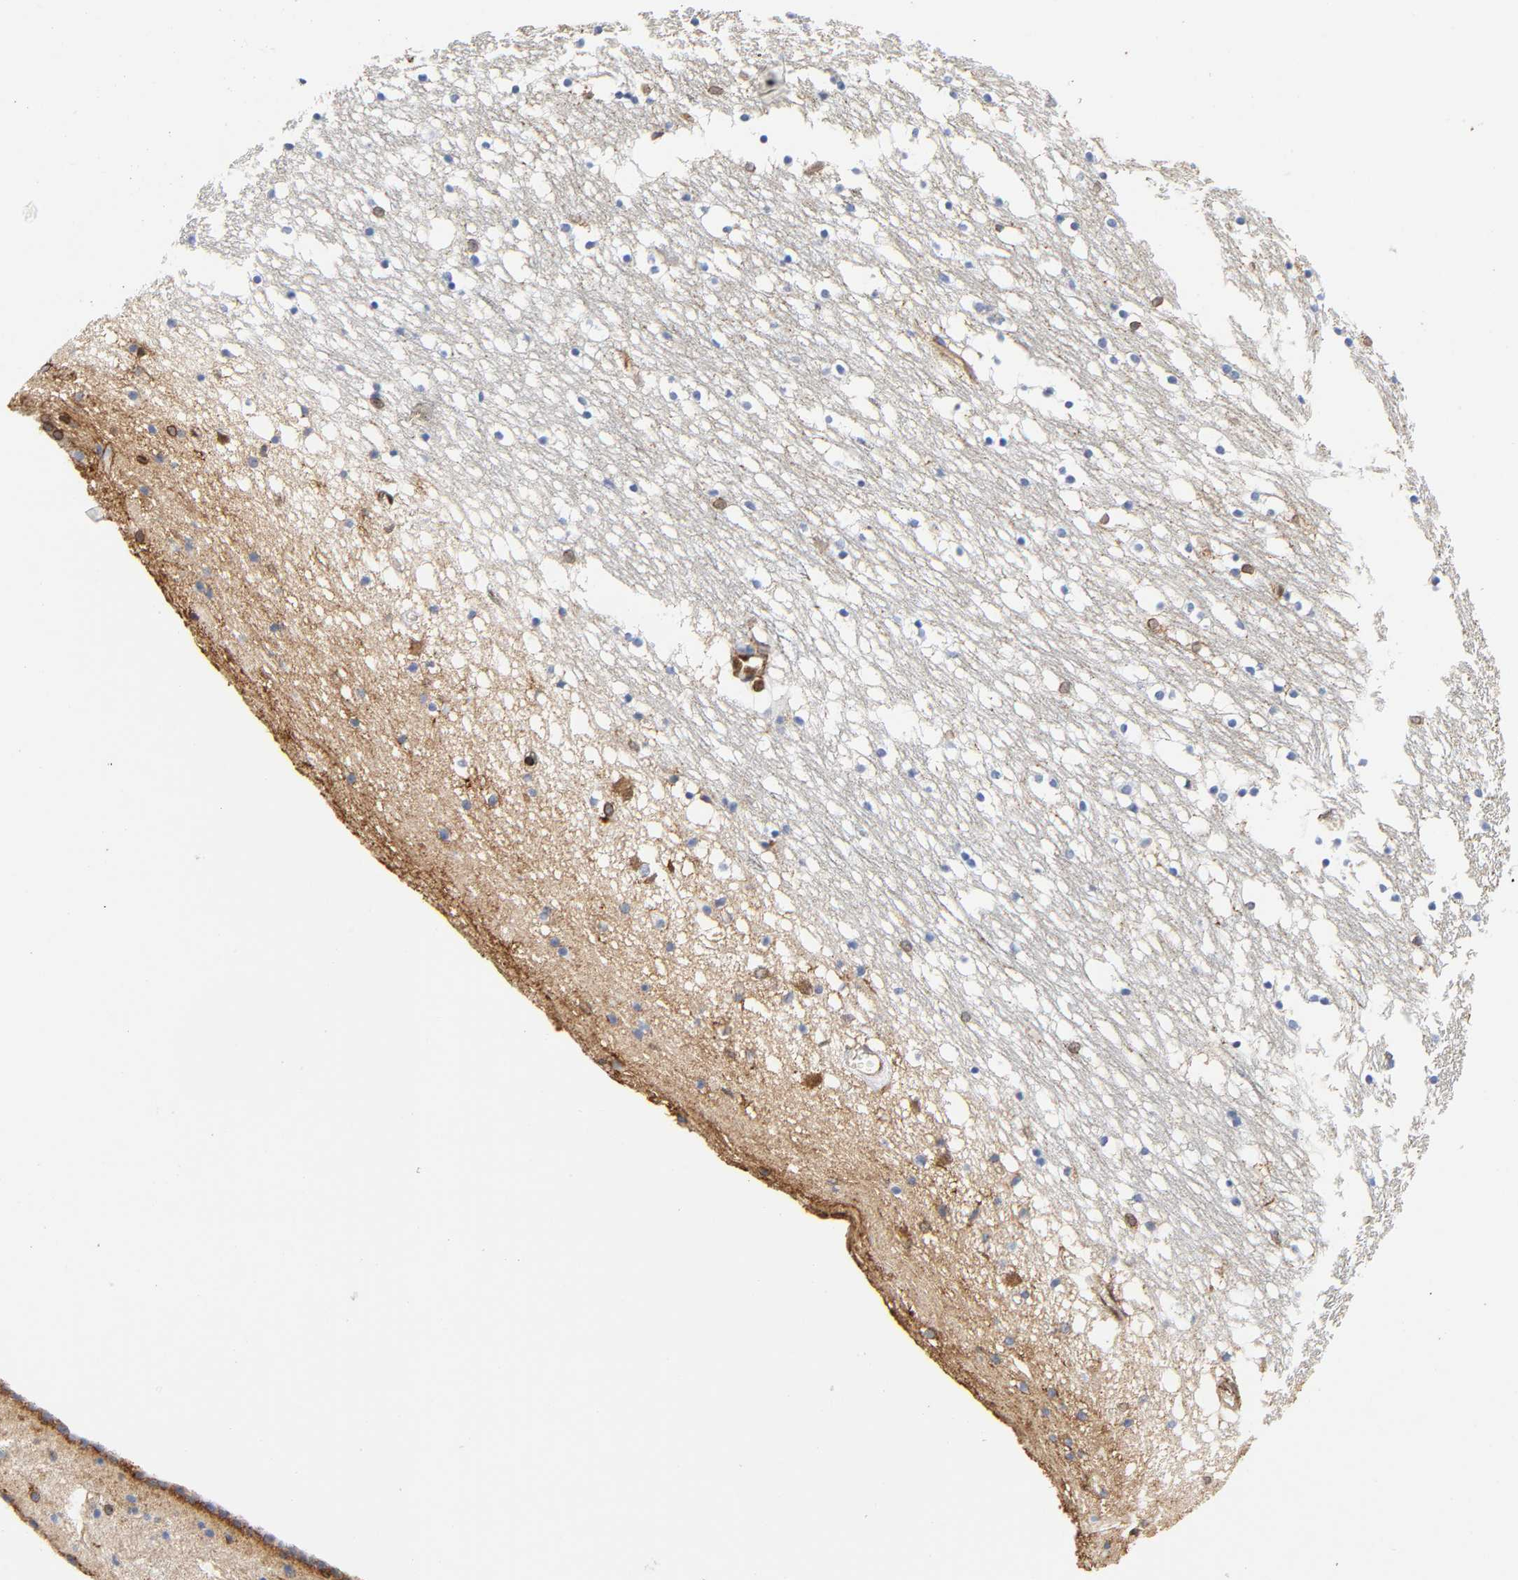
{"staining": {"intensity": "moderate", "quantity": "<25%", "location": "cytoplasmic/membranous"}, "tissue": "caudate", "cell_type": "Glial cells", "image_type": "normal", "snomed": [{"axis": "morphology", "description": "Normal tissue, NOS"}, {"axis": "topography", "description": "Lateral ventricle wall"}], "caption": "High-power microscopy captured an immunohistochemistry (IHC) micrograph of normal caudate, revealing moderate cytoplasmic/membranous expression in about <25% of glial cells.", "gene": "ANXA11", "patient": {"sex": "male", "age": 45}}